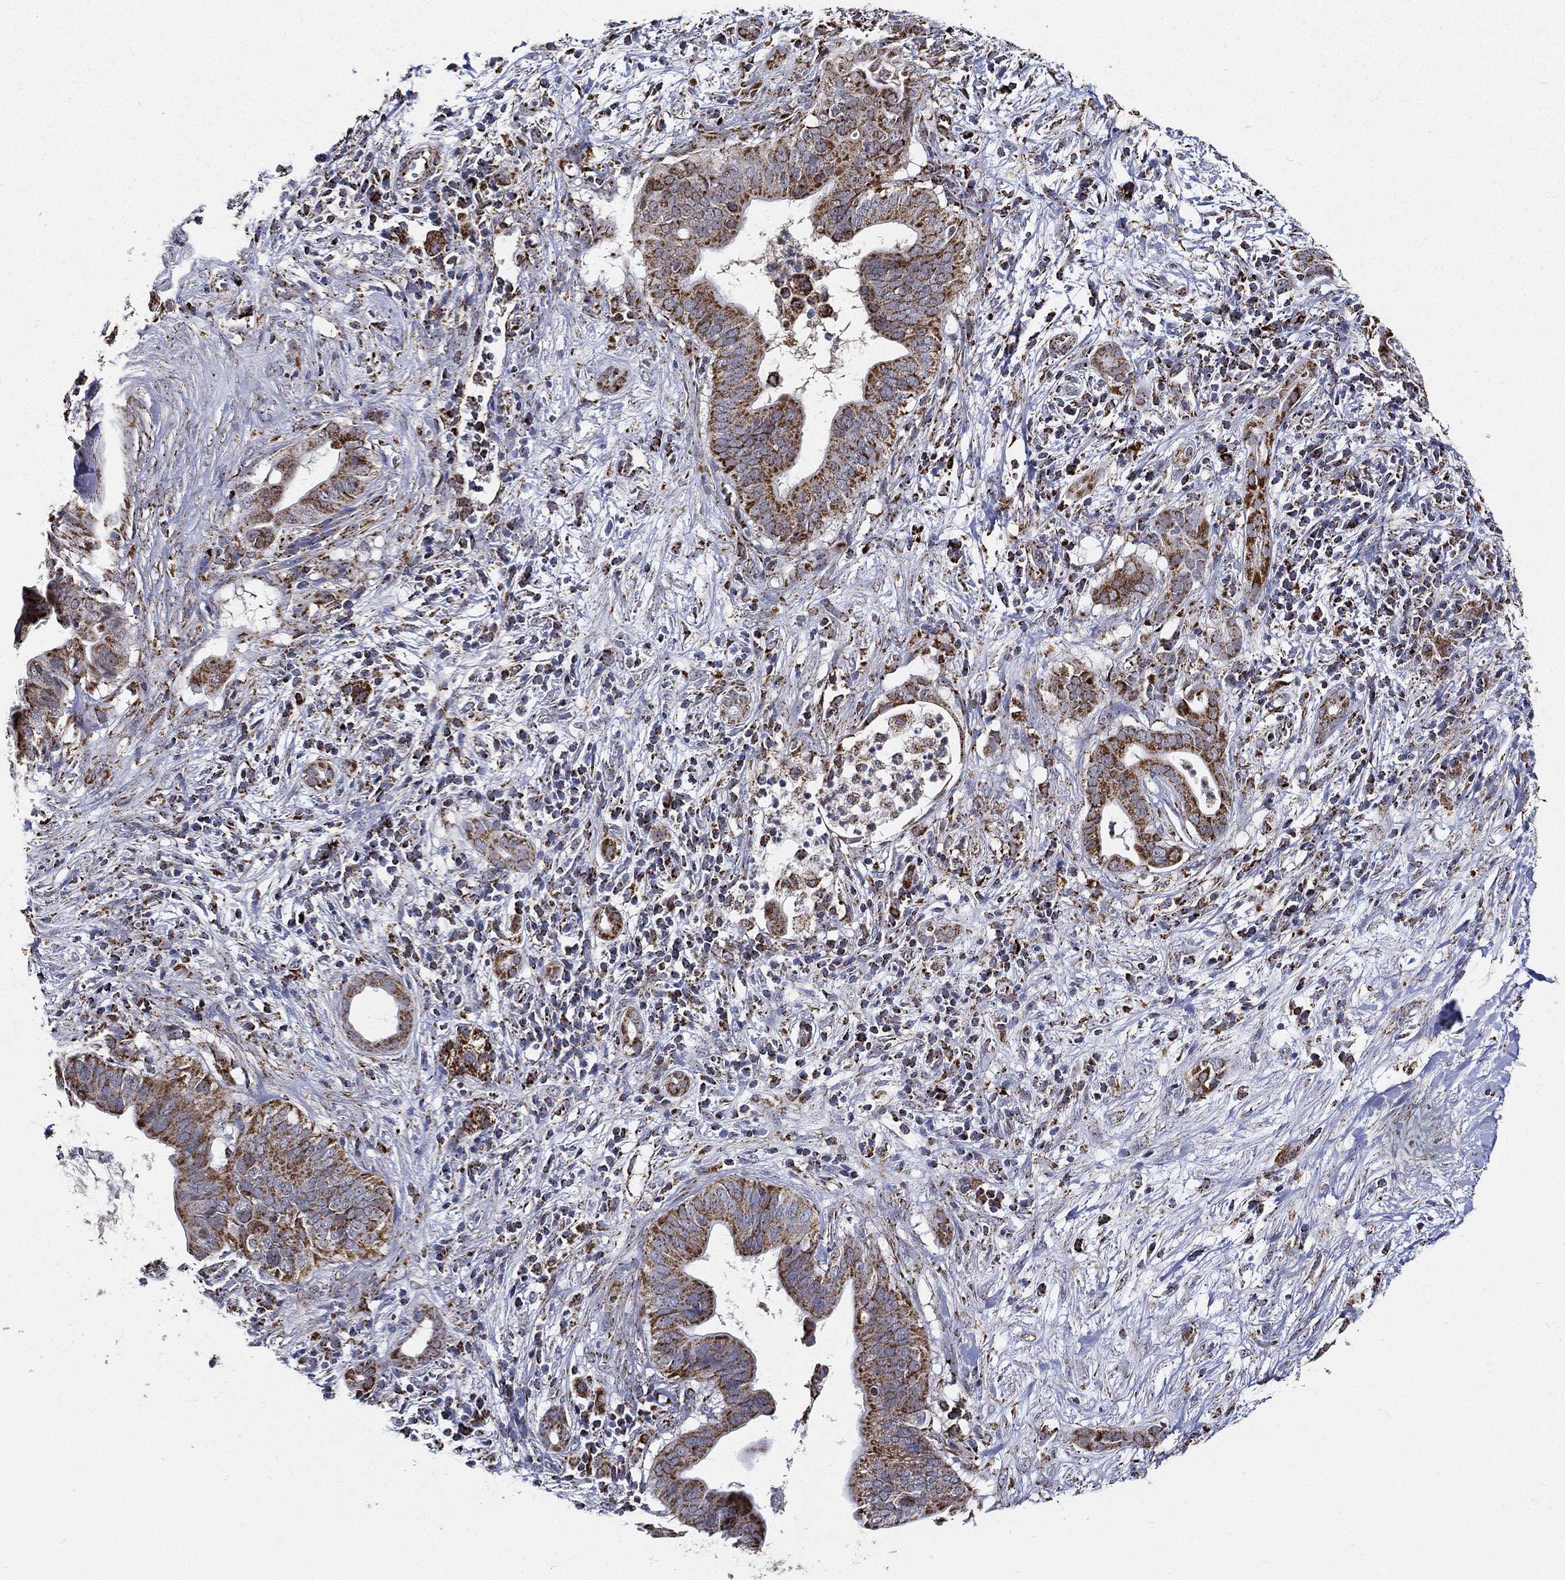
{"staining": {"intensity": "strong", "quantity": ">75%", "location": "cytoplasmic/membranous"}, "tissue": "pancreatic cancer", "cell_type": "Tumor cells", "image_type": "cancer", "snomed": [{"axis": "morphology", "description": "Adenocarcinoma, NOS"}, {"axis": "topography", "description": "Pancreas"}], "caption": "Immunohistochemical staining of human pancreatic cancer reveals high levels of strong cytoplasmic/membranous expression in about >75% of tumor cells. (DAB IHC, brown staining for protein, blue staining for nuclei).", "gene": "NDUFAB1", "patient": {"sex": "male", "age": 61}}